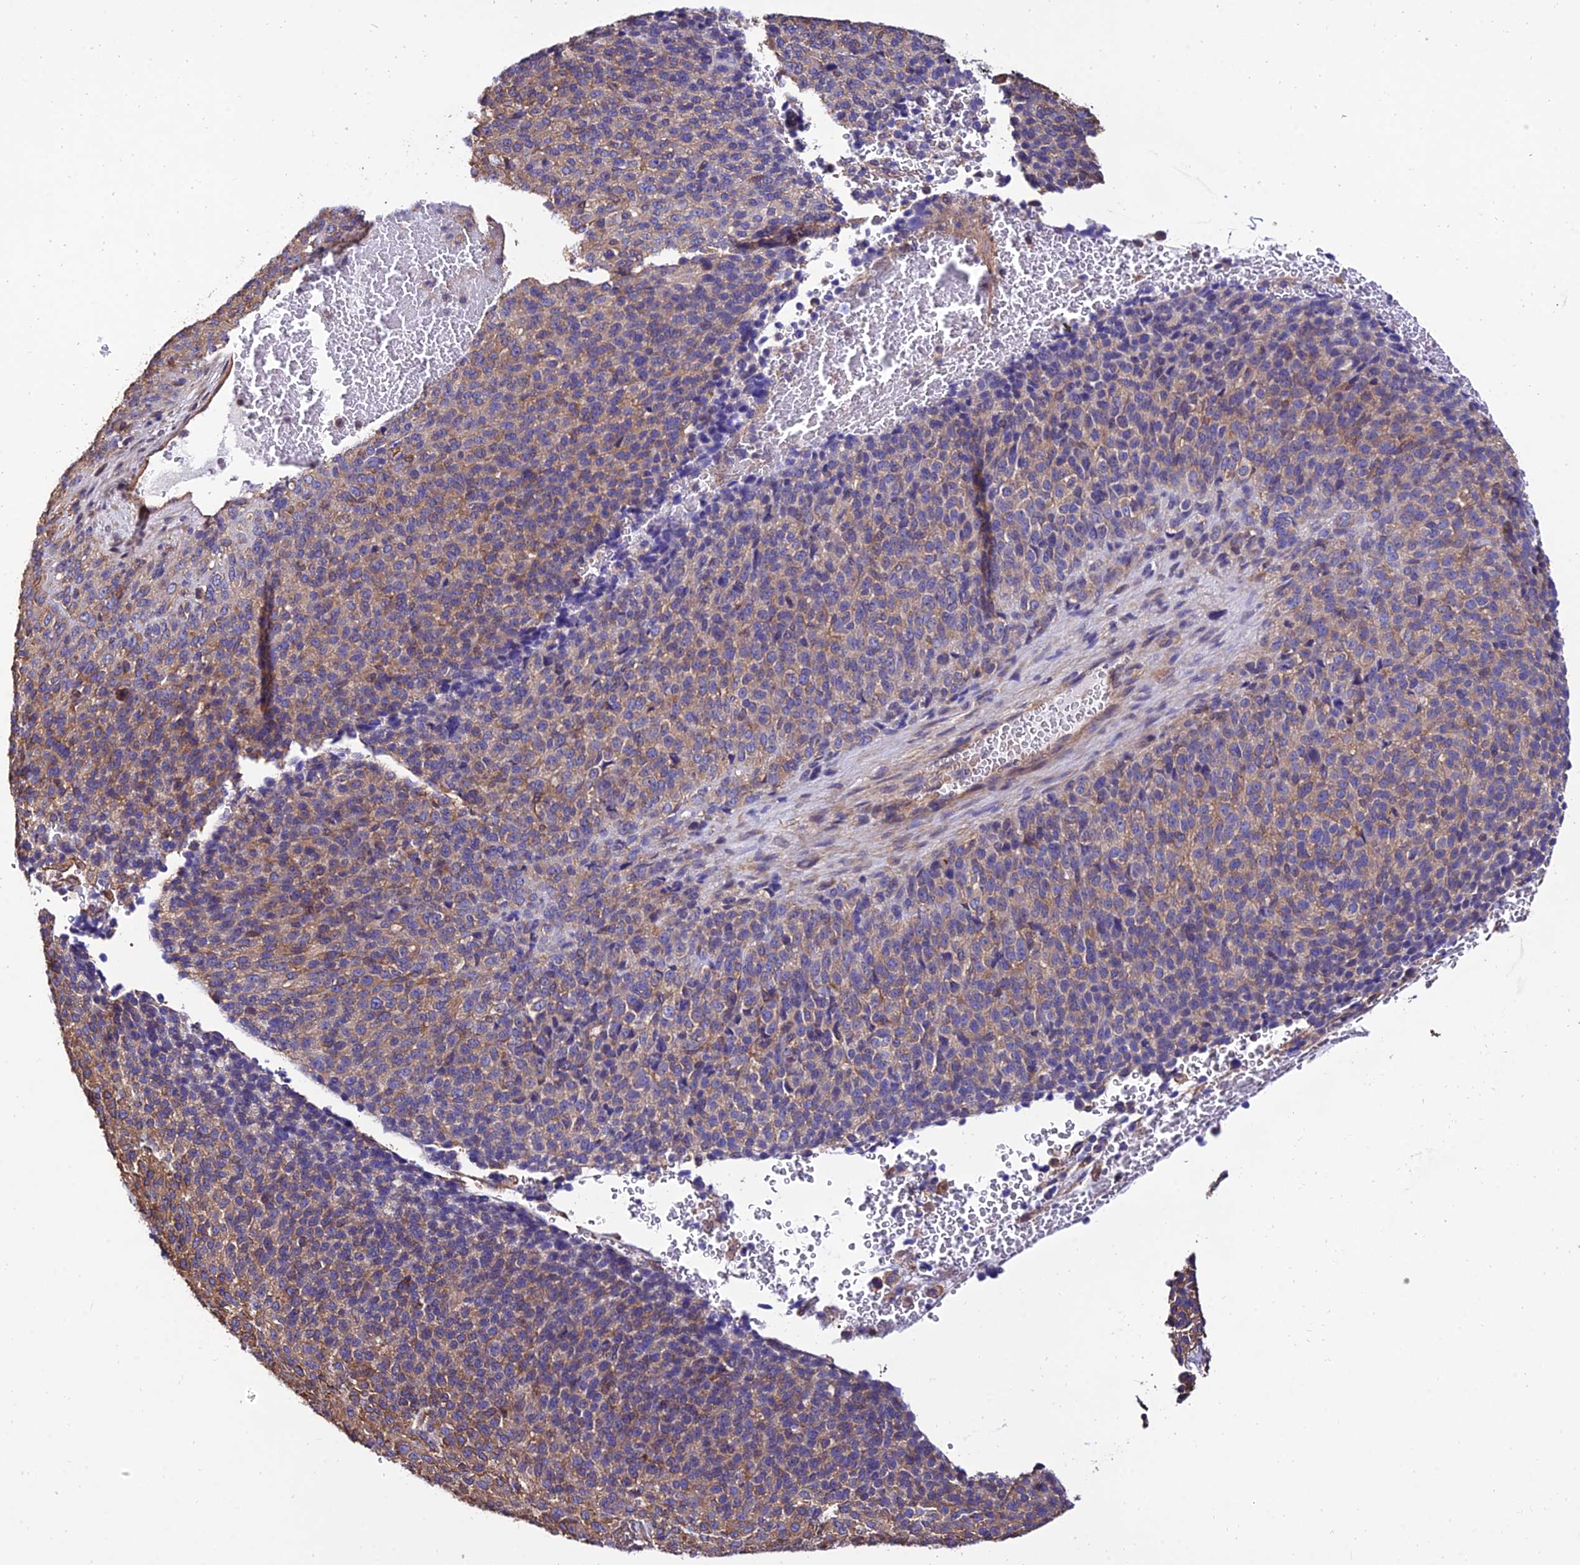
{"staining": {"intensity": "weak", "quantity": ">75%", "location": "cytoplasmic/membranous"}, "tissue": "melanoma", "cell_type": "Tumor cells", "image_type": "cancer", "snomed": [{"axis": "morphology", "description": "Malignant melanoma, Metastatic site"}, {"axis": "topography", "description": "Brain"}], "caption": "A photomicrograph of human malignant melanoma (metastatic site) stained for a protein shows weak cytoplasmic/membranous brown staining in tumor cells.", "gene": "CALM2", "patient": {"sex": "female", "age": 56}}